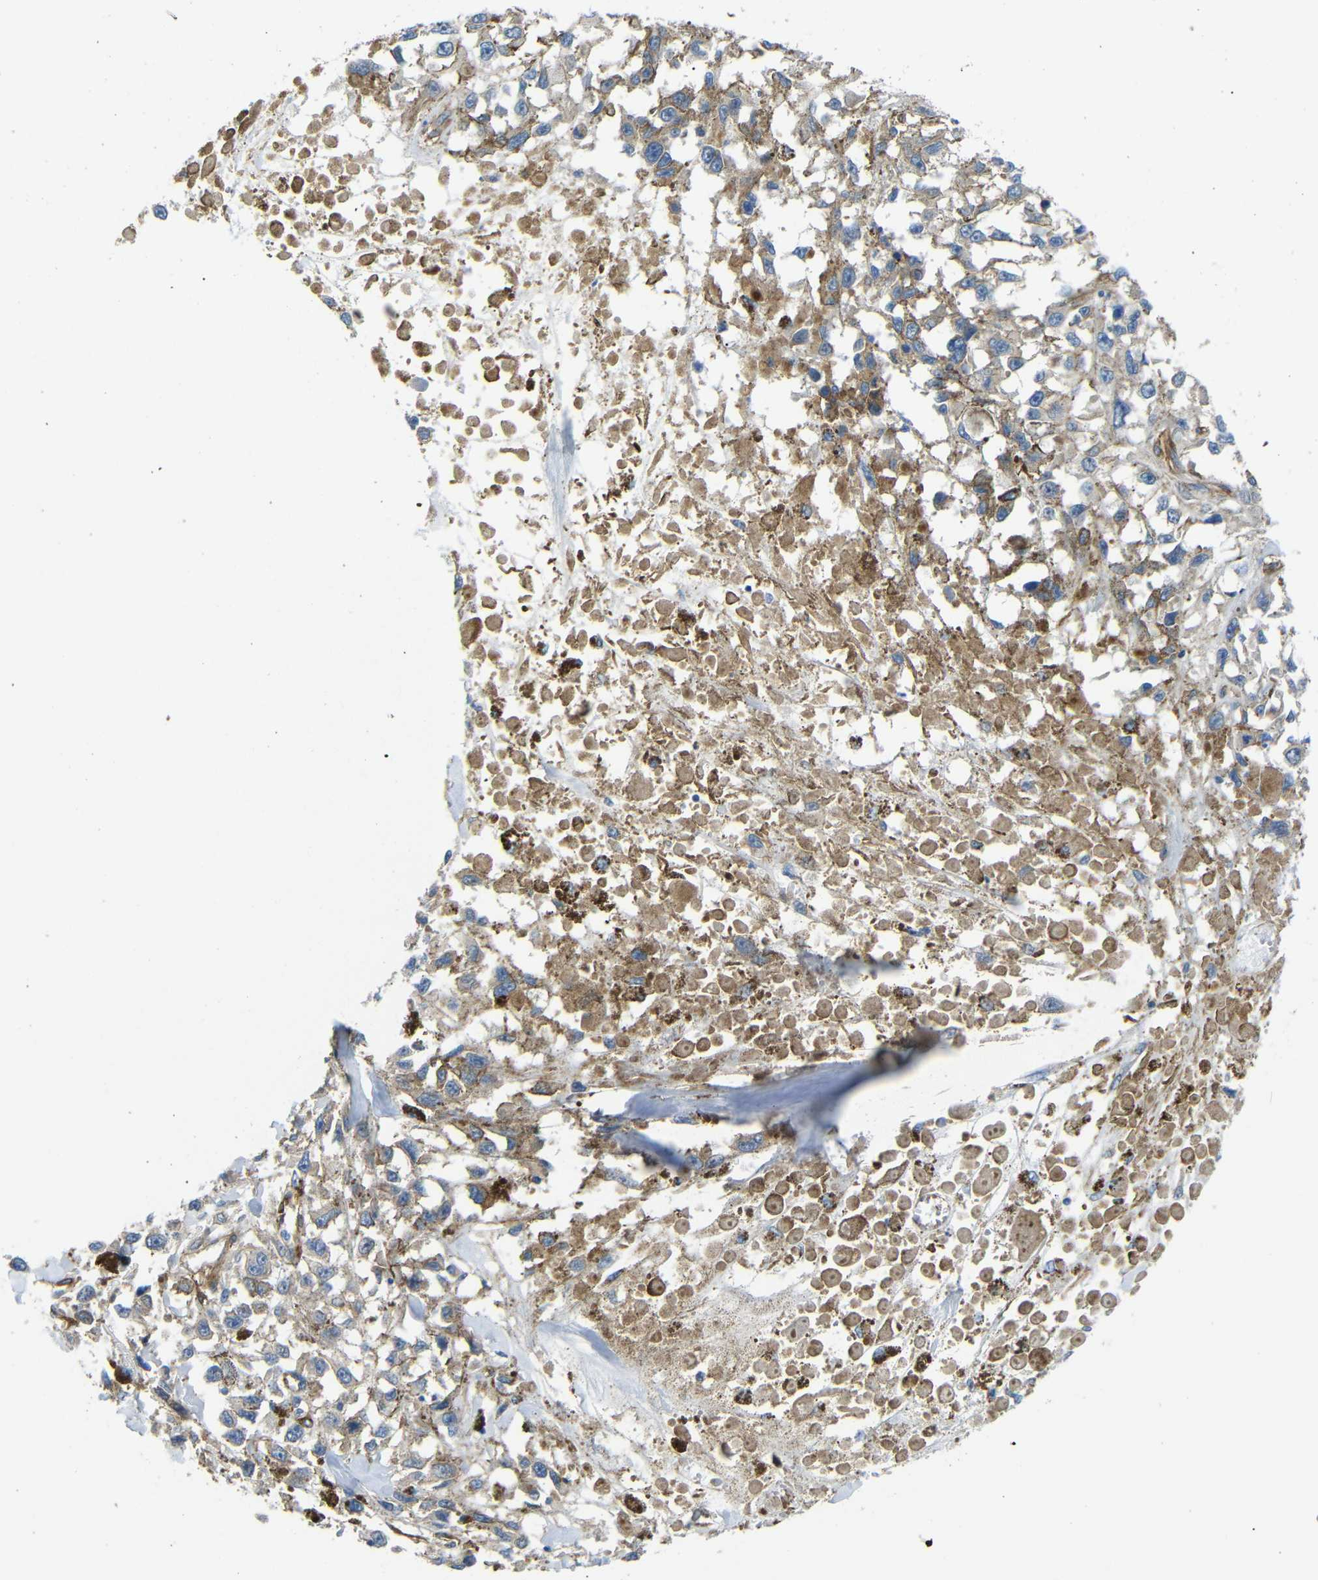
{"staining": {"intensity": "weak", "quantity": ">75%", "location": "cytoplasmic/membranous"}, "tissue": "melanoma", "cell_type": "Tumor cells", "image_type": "cancer", "snomed": [{"axis": "morphology", "description": "Malignant melanoma, Metastatic site"}, {"axis": "topography", "description": "Lymph node"}], "caption": "Human malignant melanoma (metastatic site) stained for a protein (brown) displays weak cytoplasmic/membranous positive staining in about >75% of tumor cells.", "gene": "MYO1B", "patient": {"sex": "male", "age": 59}}